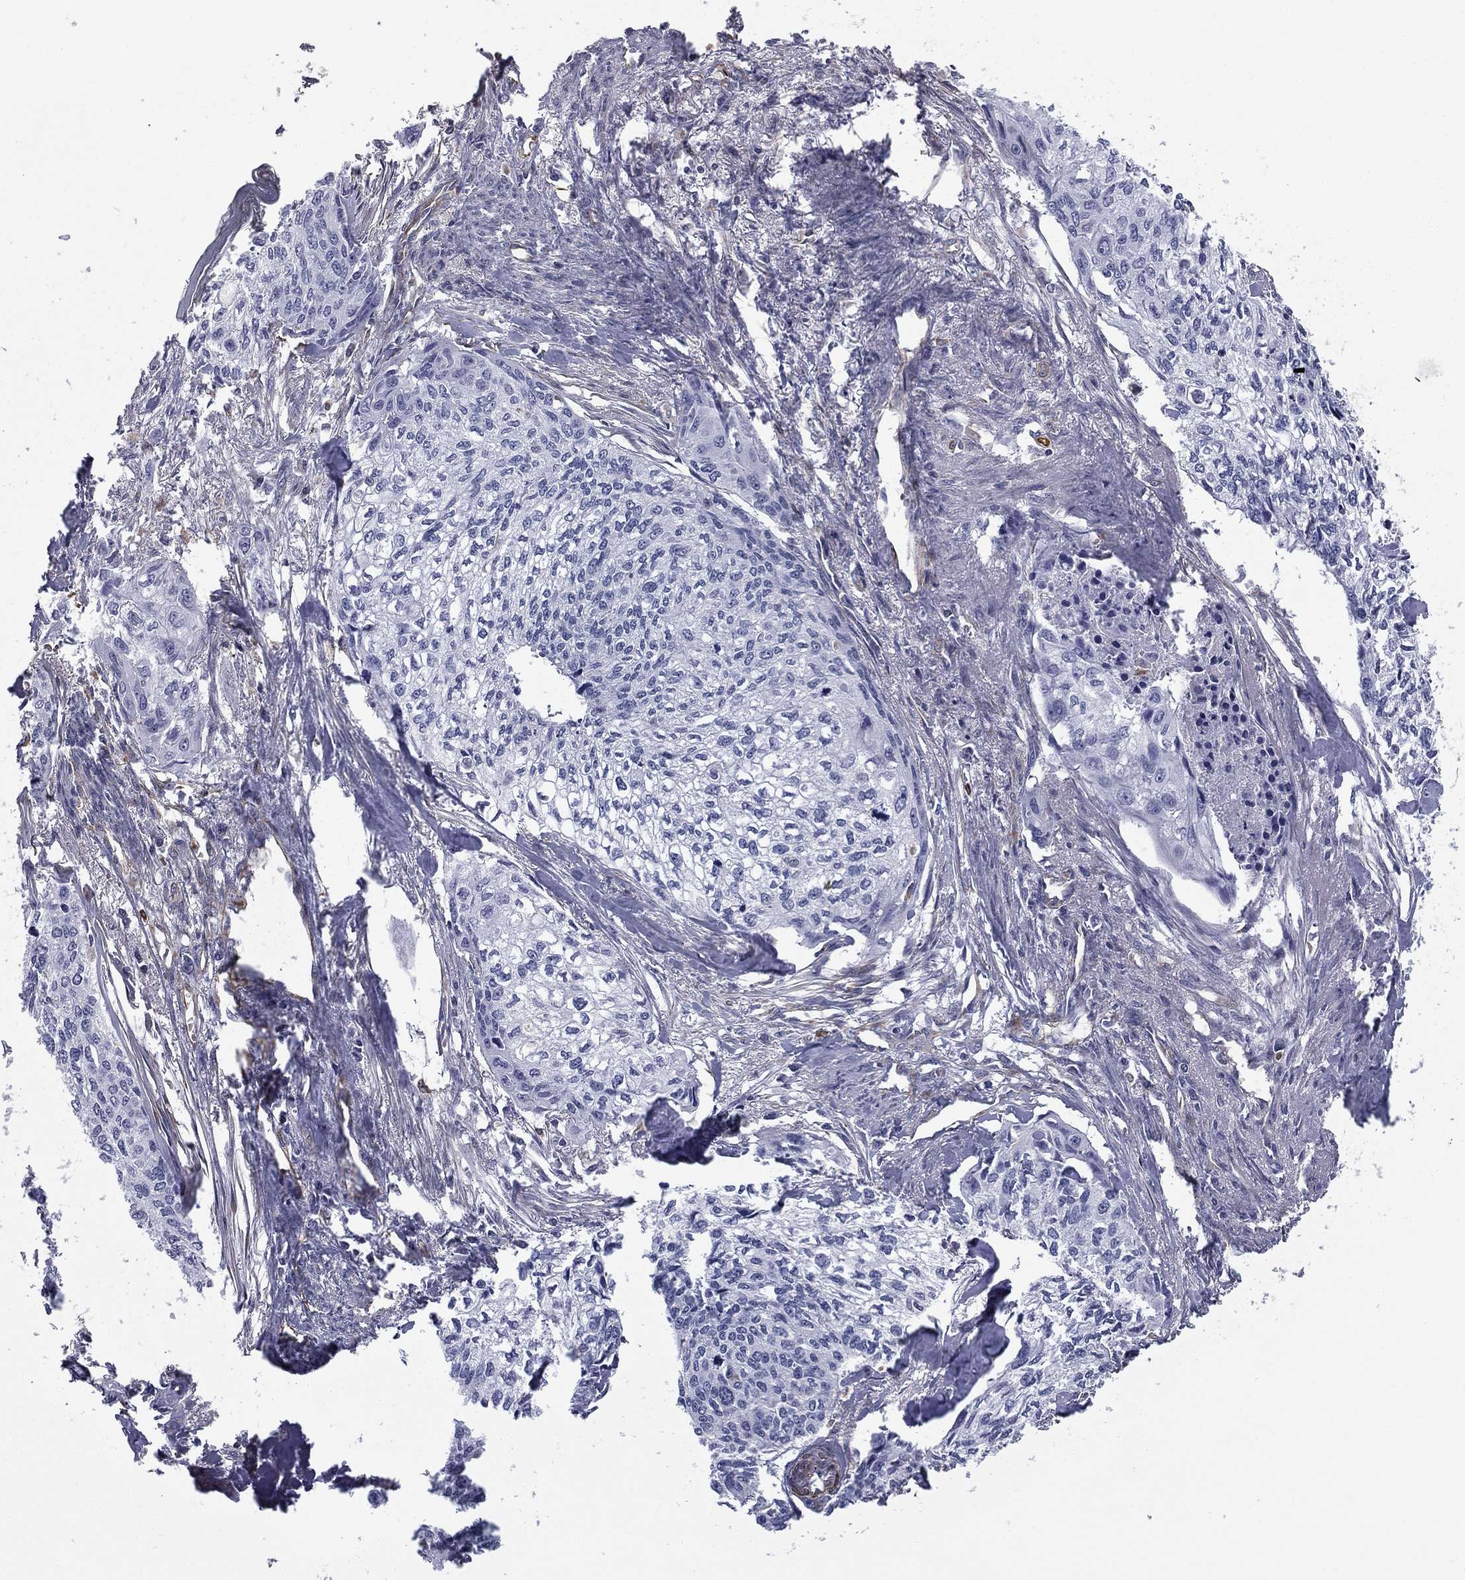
{"staining": {"intensity": "negative", "quantity": "none", "location": "none"}, "tissue": "cervical cancer", "cell_type": "Tumor cells", "image_type": "cancer", "snomed": [{"axis": "morphology", "description": "Squamous cell carcinoma, NOS"}, {"axis": "topography", "description": "Cervix"}], "caption": "Immunohistochemical staining of cervical cancer exhibits no significant expression in tumor cells. (Brightfield microscopy of DAB immunohistochemistry (IHC) at high magnification).", "gene": "SCUBE1", "patient": {"sex": "female", "age": 58}}